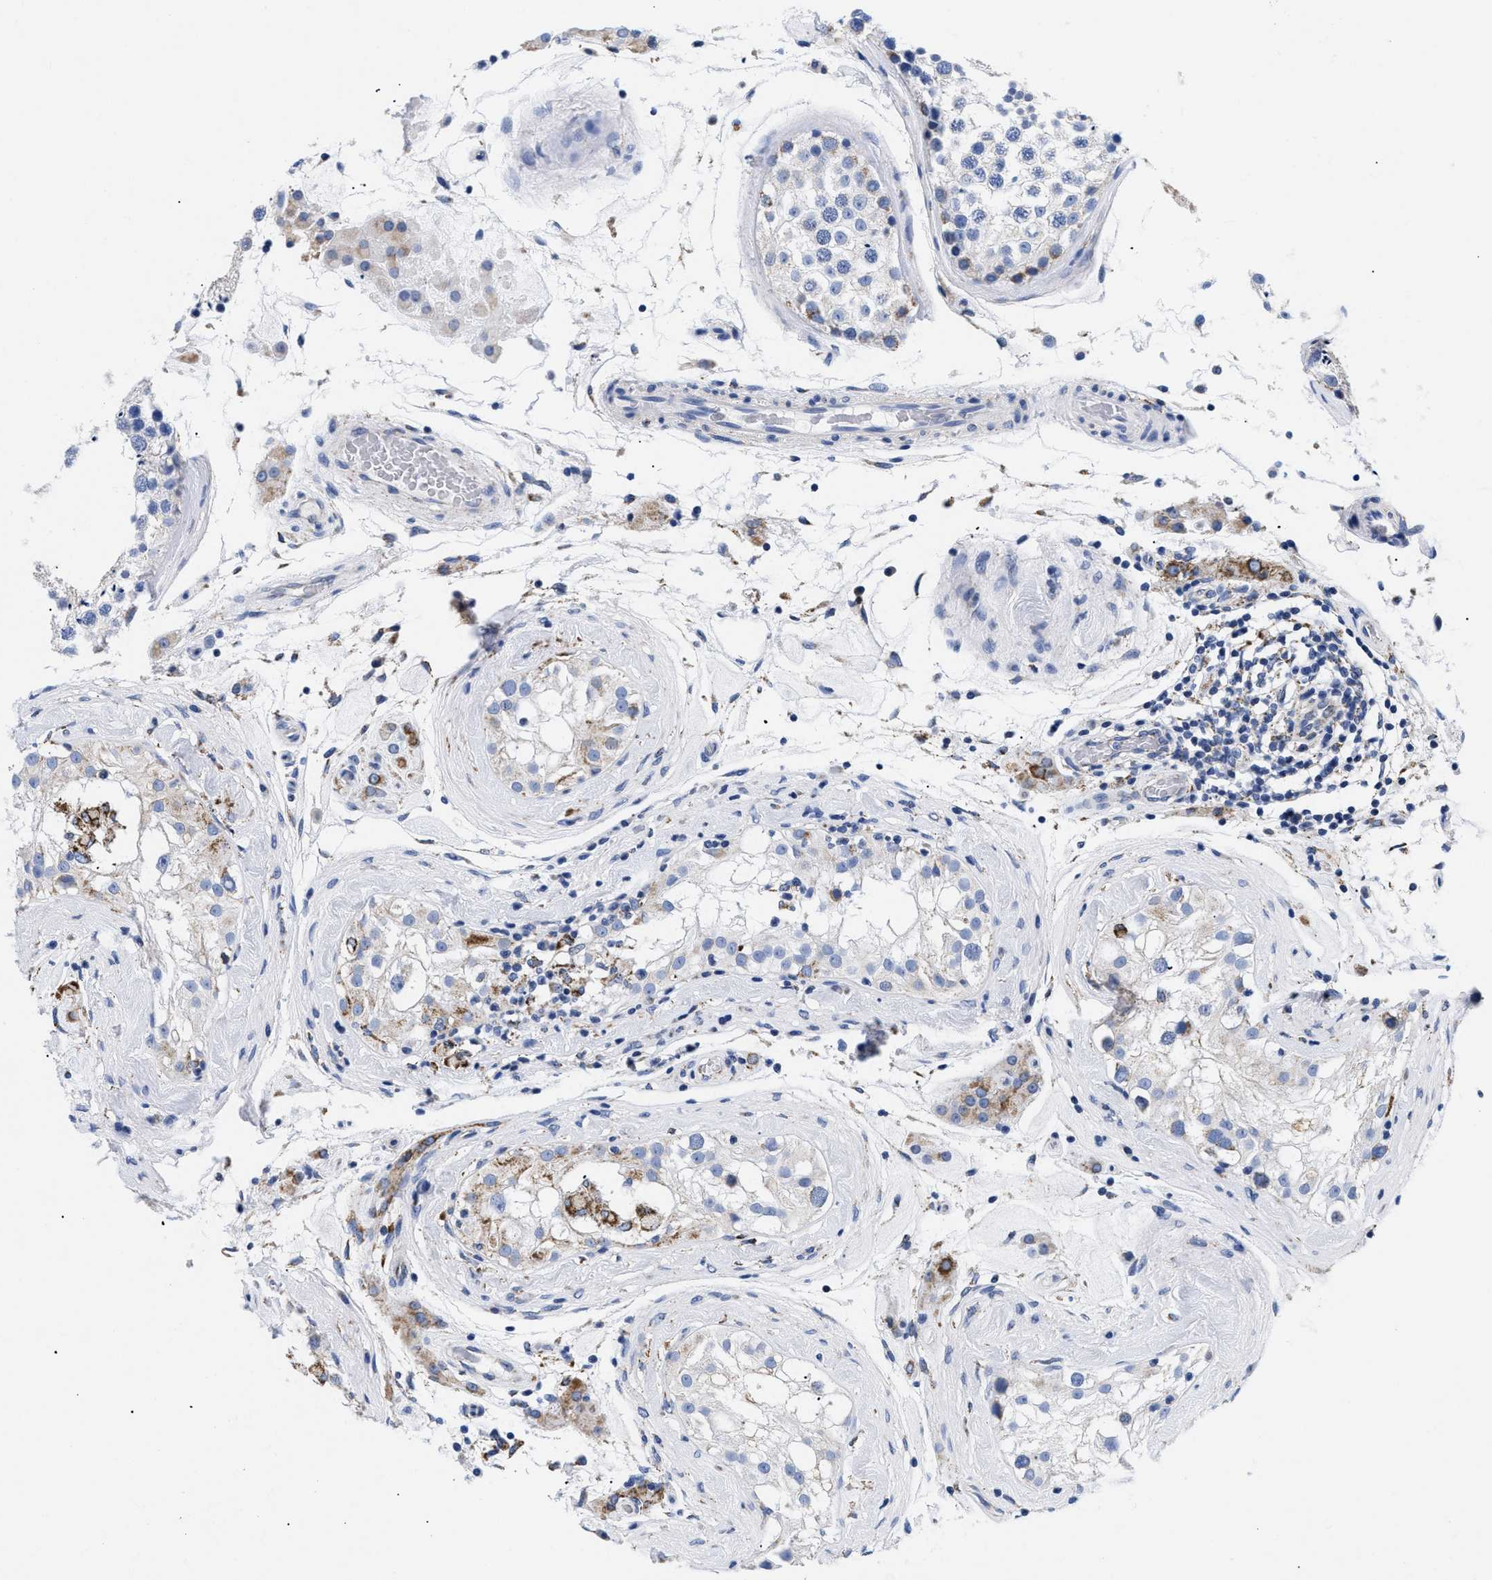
{"staining": {"intensity": "moderate", "quantity": "<25%", "location": "cytoplasmic/membranous"}, "tissue": "testis", "cell_type": "Cells in seminiferous ducts", "image_type": "normal", "snomed": [{"axis": "morphology", "description": "Normal tissue, NOS"}, {"axis": "topography", "description": "Testis"}], "caption": "DAB immunohistochemical staining of normal human testis exhibits moderate cytoplasmic/membranous protein positivity in about <25% of cells in seminiferous ducts.", "gene": "GPR149", "patient": {"sex": "male", "age": 46}}